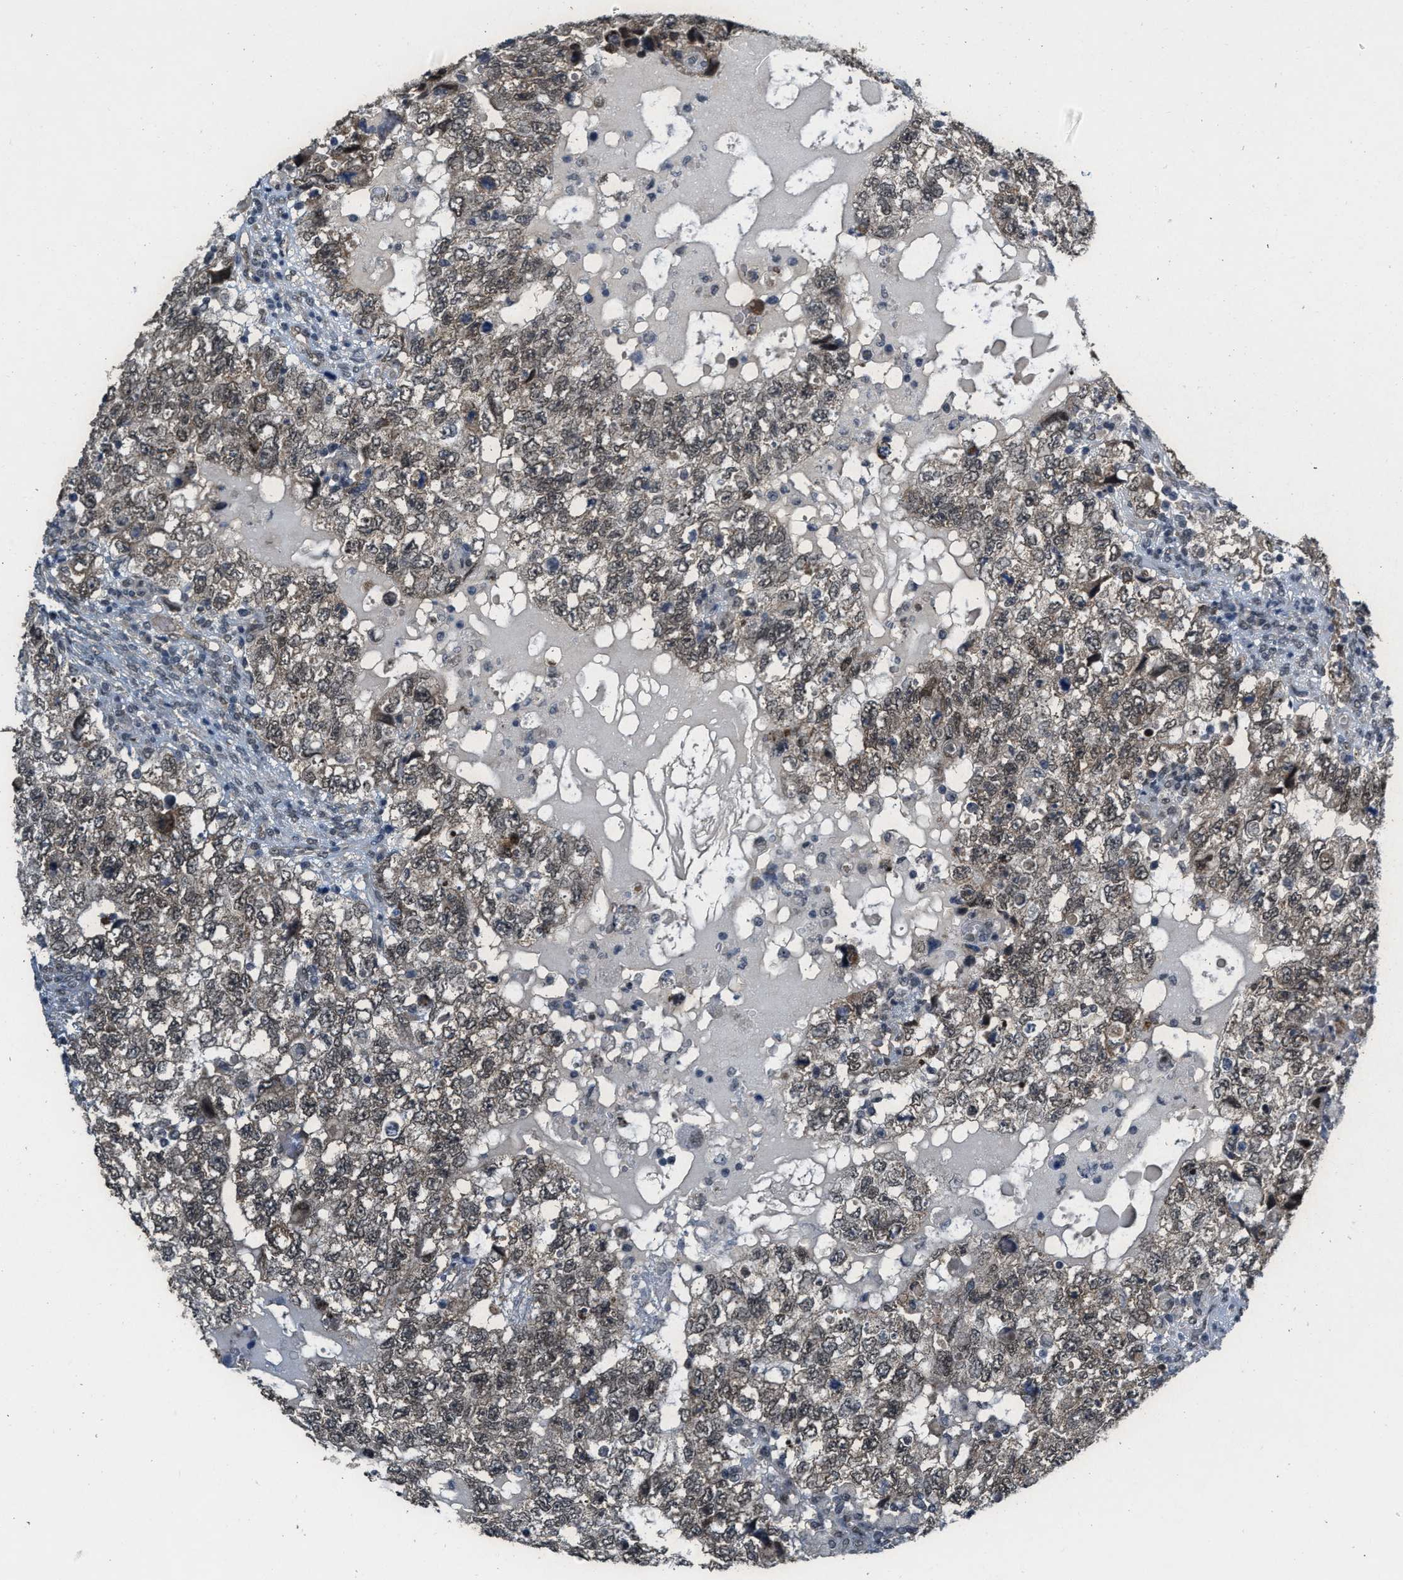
{"staining": {"intensity": "moderate", "quantity": ">75%", "location": "cytoplasmic/membranous,nuclear"}, "tissue": "testis cancer", "cell_type": "Tumor cells", "image_type": "cancer", "snomed": [{"axis": "morphology", "description": "Carcinoma, Embryonal, NOS"}, {"axis": "topography", "description": "Testis"}], "caption": "Moderate cytoplasmic/membranous and nuclear expression is present in about >75% of tumor cells in embryonal carcinoma (testis).", "gene": "KIF24", "patient": {"sex": "male", "age": 36}}